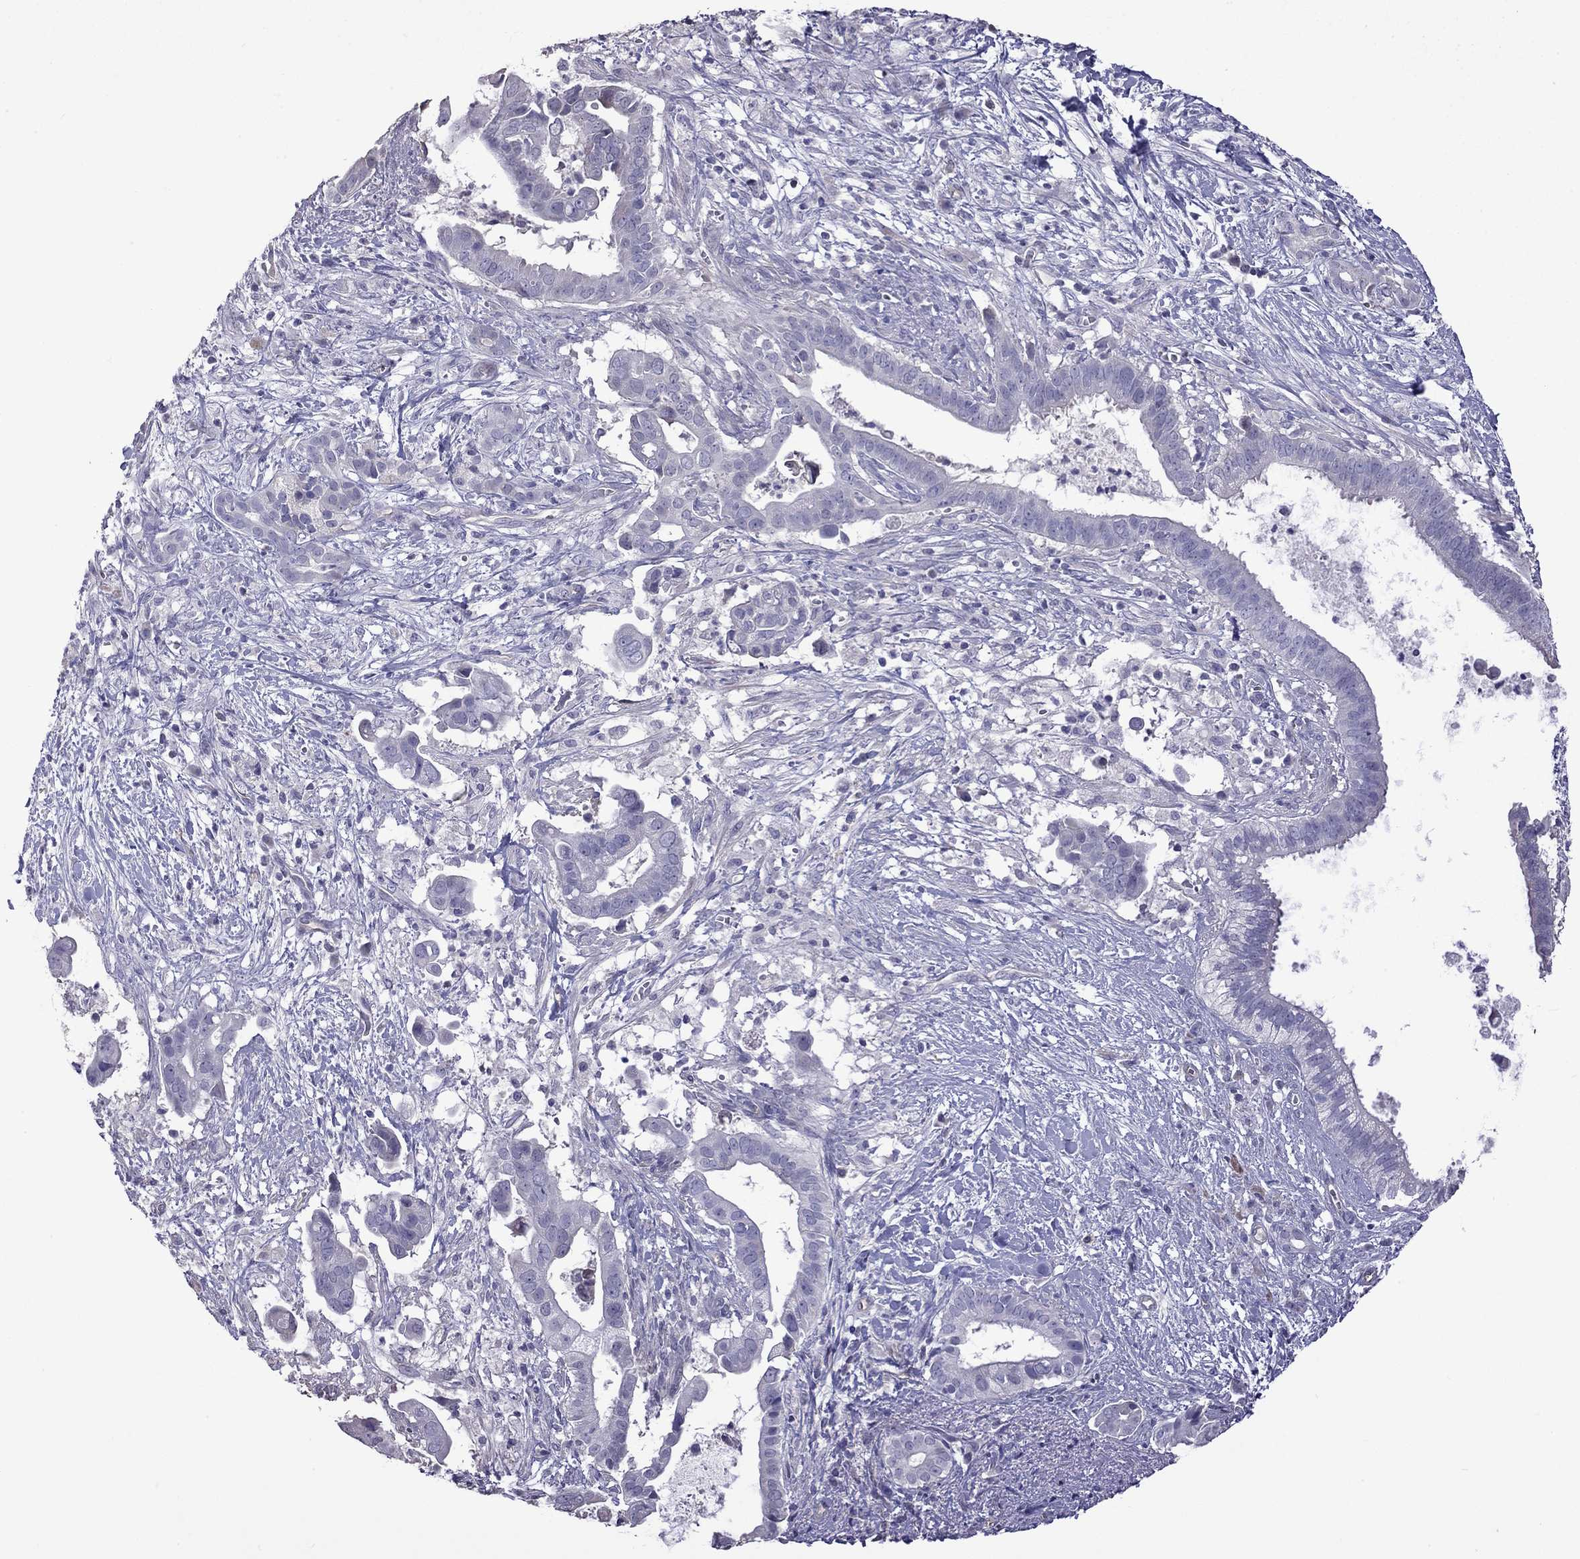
{"staining": {"intensity": "negative", "quantity": "none", "location": "none"}, "tissue": "pancreatic cancer", "cell_type": "Tumor cells", "image_type": "cancer", "snomed": [{"axis": "morphology", "description": "Adenocarcinoma, NOS"}, {"axis": "topography", "description": "Pancreas"}], "caption": "Image shows no significant protein expression in tumor cells of adenocarcinoma (pancreatic).", "gene": "FEZ1", "patient": {"sex": "male", "age": 61}}